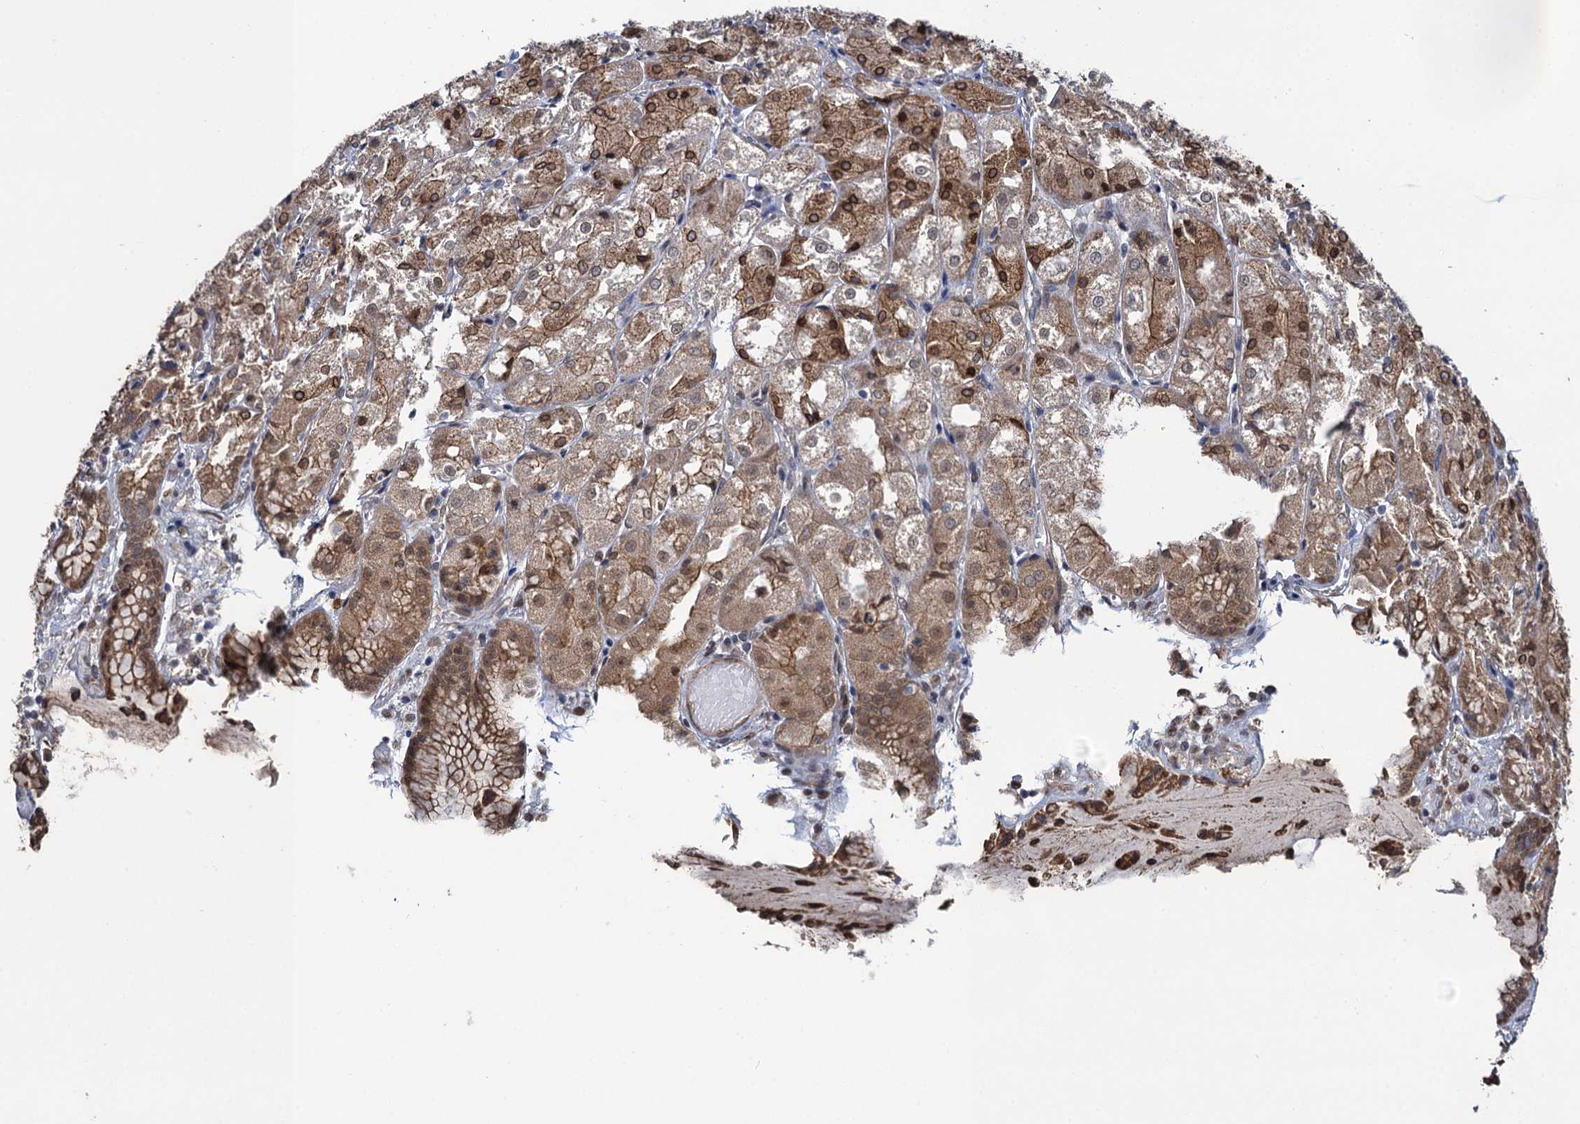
{"staining": {"intensity": "moderate", "quantity": ">75%", "location": "cytoplasmic/membranous,nuclear"}, "tissue": "stomach", "cell_type": "Glandular cells", "image_type": "normal", "snomed": [{"axis": "morphology", "description": "Normal tissue, NOS"}, {"axis": "topography", "description": "Stomach, upper"}], "caption": "This micrograph demonstrates IHC staining of unremarkable stomach, with medium moderate cytoplasmic/membranous,nuclear staining in about >75% of glandular cells.", "gene": "EVX2", "patient": {"sex": "male", "age": 72}}